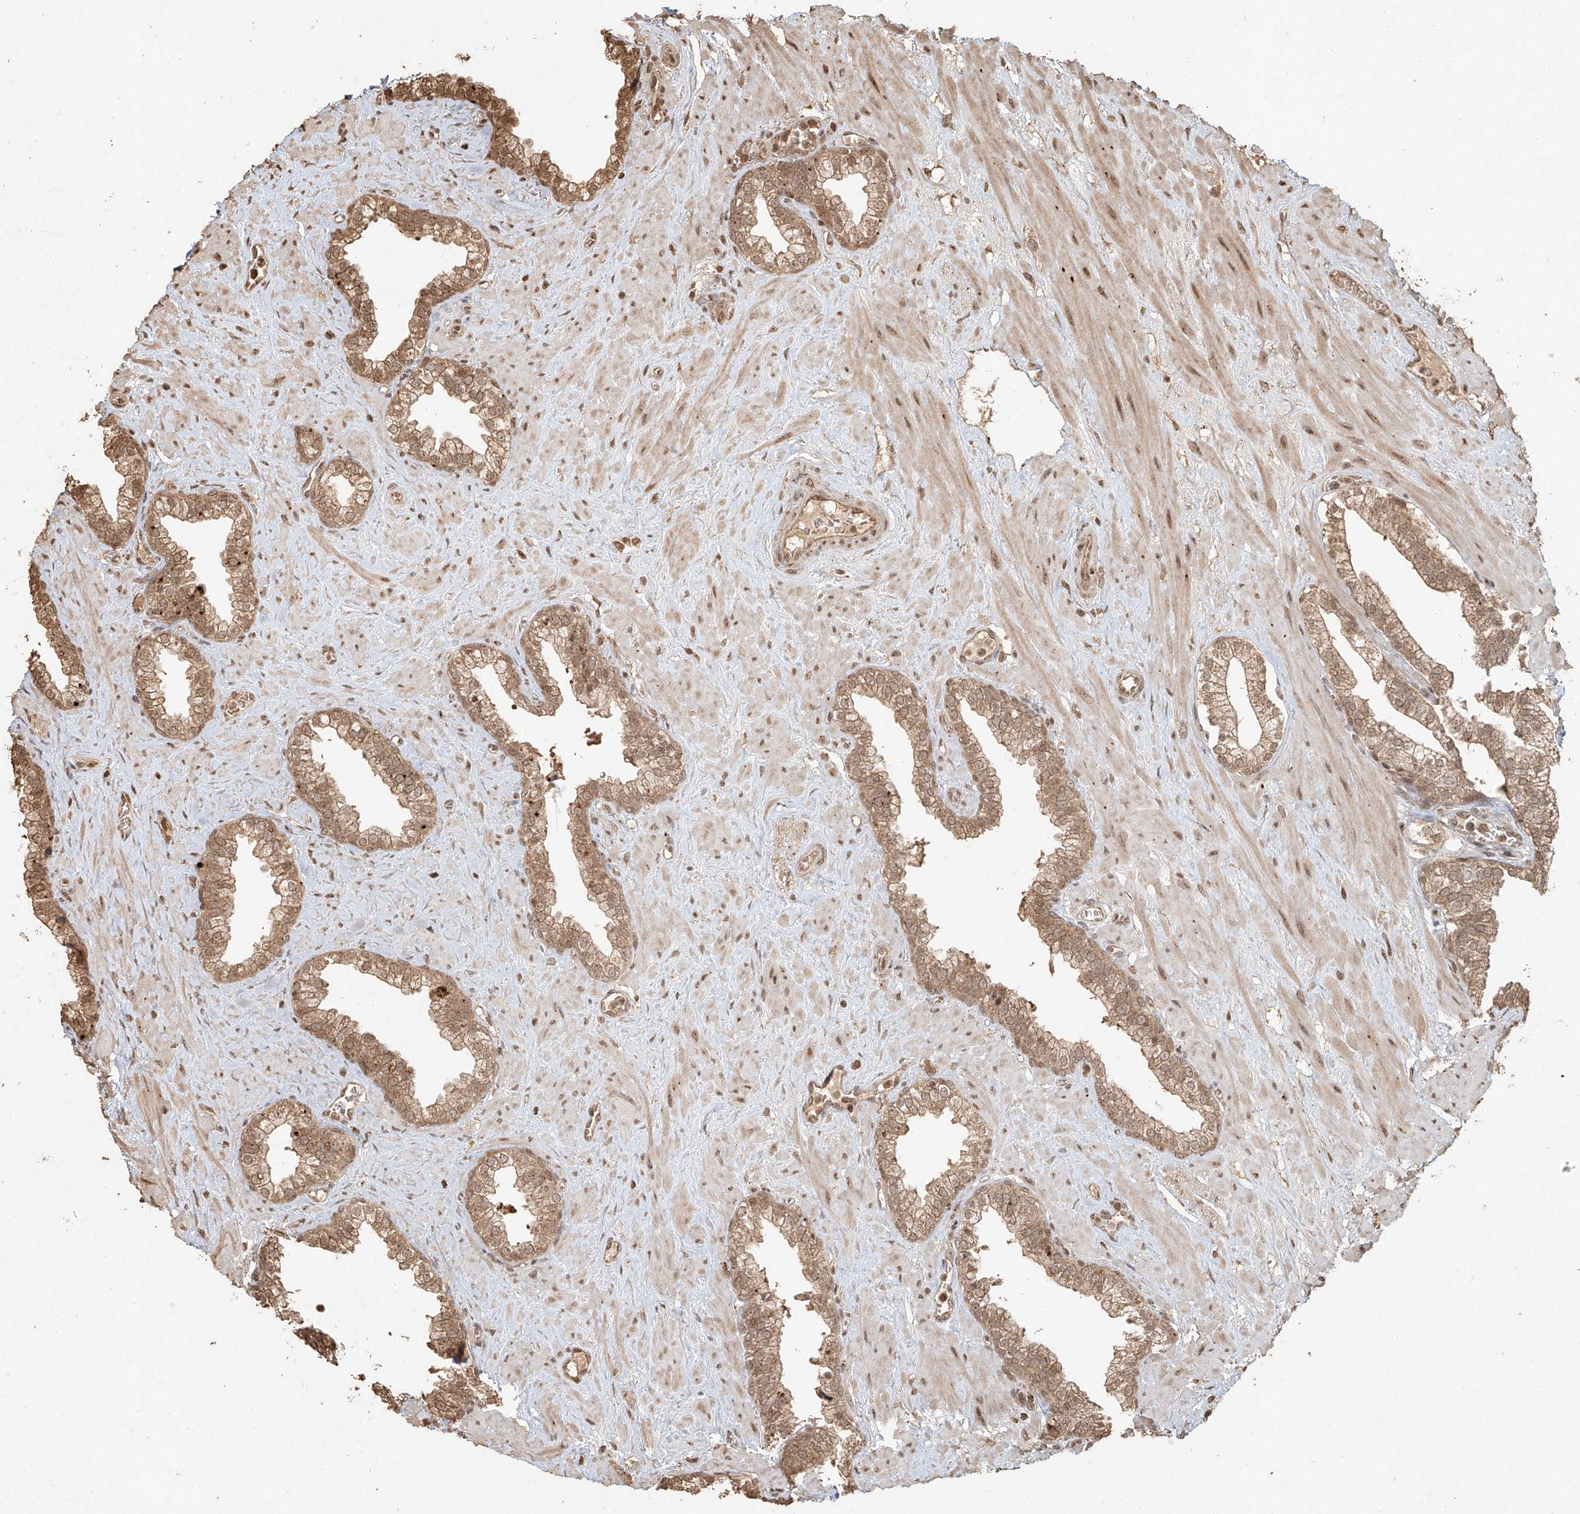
{"staining": {"intensity": "moderate", "quantity": ">75%", "location": "cytoplasmic/membranous,nuclear"}, "tissue": "prostate", "cell_type": "Glandular cells", "image_type": "normal", "snomed": [{"axis": "morphology", "description": "Normal tissue, NOS"}, {"axis": "morphology", "description": "Urothelial carcinoma, Low grade"}, {"axis": "topography", "description": "Urinary bladder"}, {"axis": "topography", "description": "Prostate"}], "caption": "Immunohistochemical staining of unremarkable human prostate displays >75% levels of moderate cytoplasmic/membranous,nuclear protein expression in about >75% of glandular cells. The protein of interest is stained brown, and the nuclei are stained in blue (DAB (3,3'-diaminobenzidine) IHC with brightfield microscopy, high magnification).", "gene": "UBE2K", "patient": {"sex": "male", "age": 60}}